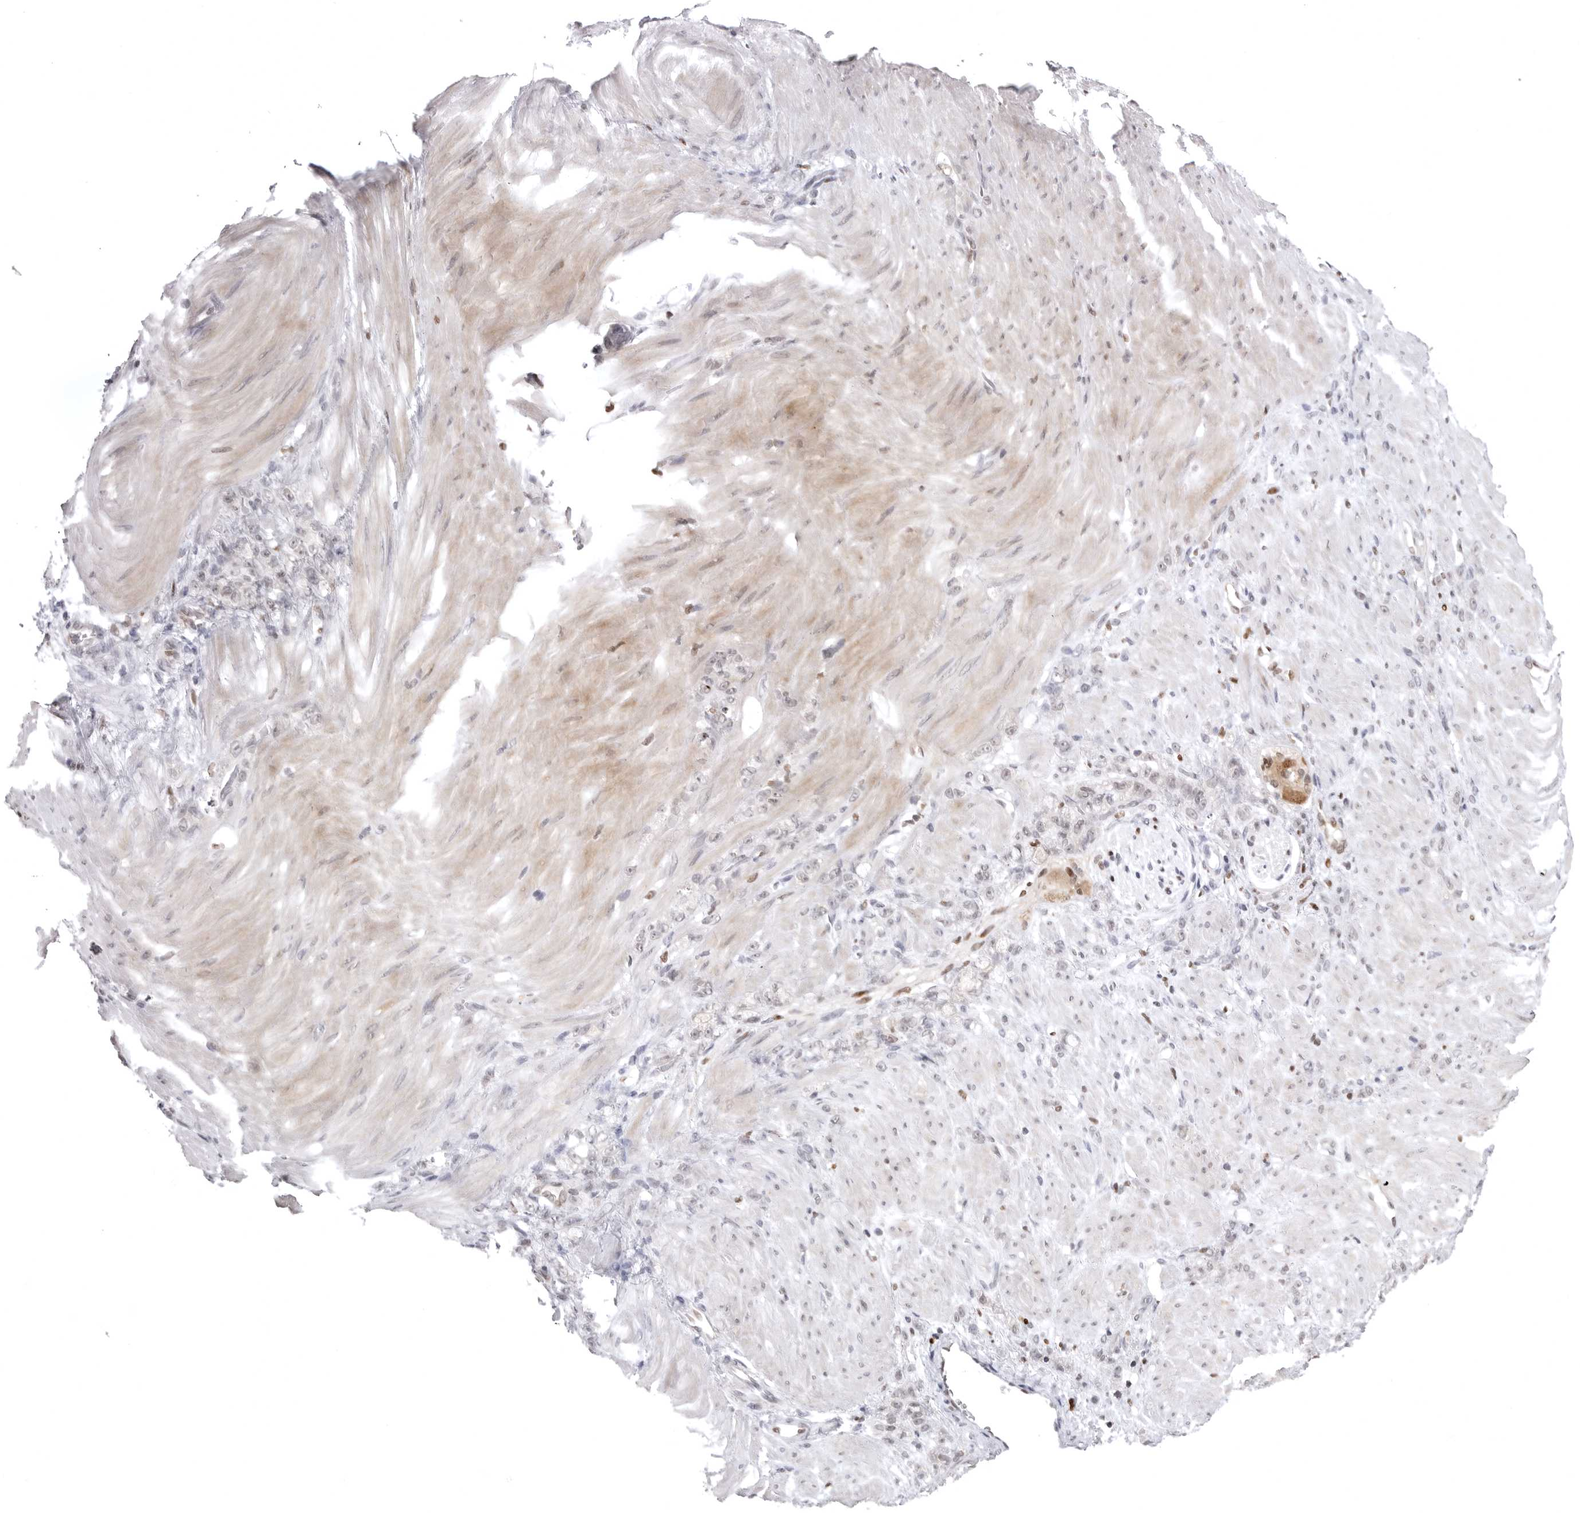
{"staining": {"intensity": "negative", "quantity": "none", "location": "none"}, "tissue": "stomach cancer", "cell_type": "Tumor cells", "image_type": "cancer", "snomed": [{"axis": "morphology", "description": "Normal tissue, NOS"}, {"axis": "morphology", "description": "Adenocarcinoma, NOS"}, {"axis": "topography", "description": "Stomach"}], "caption": "A histopathology image of stomach adenocarcinoma stained for a protein reveals no brown staining in tumor cells. (Brightfield microscopy of DAB immunohistochemistry (IHC) at high magnification).", "gene": "PTK2B", "patient": {"sex": "male", "age": 82}}